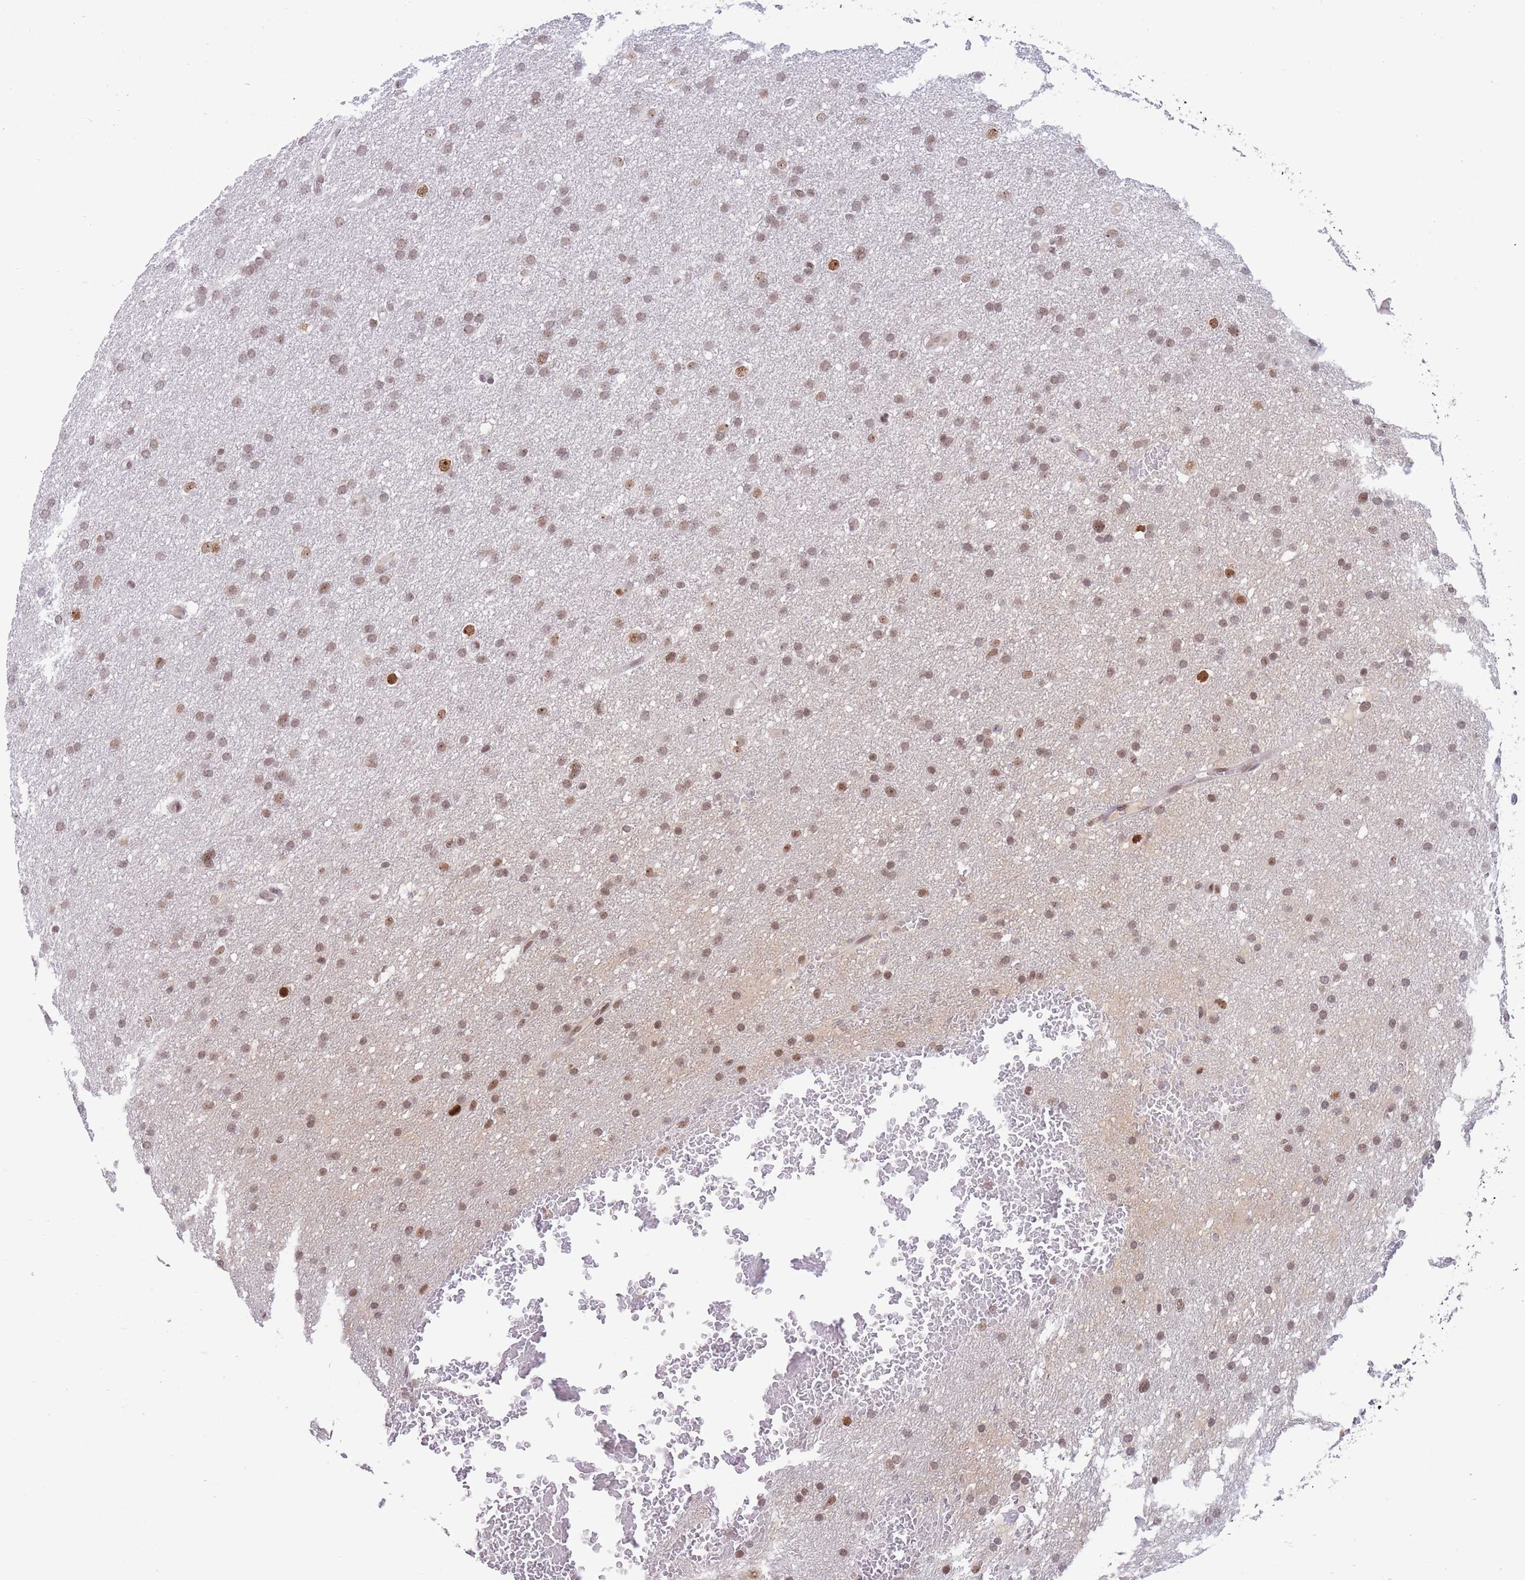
{"staining": {"intensity": "moderate", "quantity": ">75%", "location": "nuclear"}, "tissue": "glioma", "cell_type": "Tumor cells", "image_type": "cancer", "snomed": [{"axis": "morphology", "description": "Glioma, malignant, High grade"}, {"axis": "topography", "description": "Cerebral cortex"}], "caption": "Protein staining of high-grade glioma (malignant) tissue reveals moderate nuclear positivity in approximately >75% of tumor cells.", "gene": "TARBP2", "patient": {"sex": "female", "age": 36}}